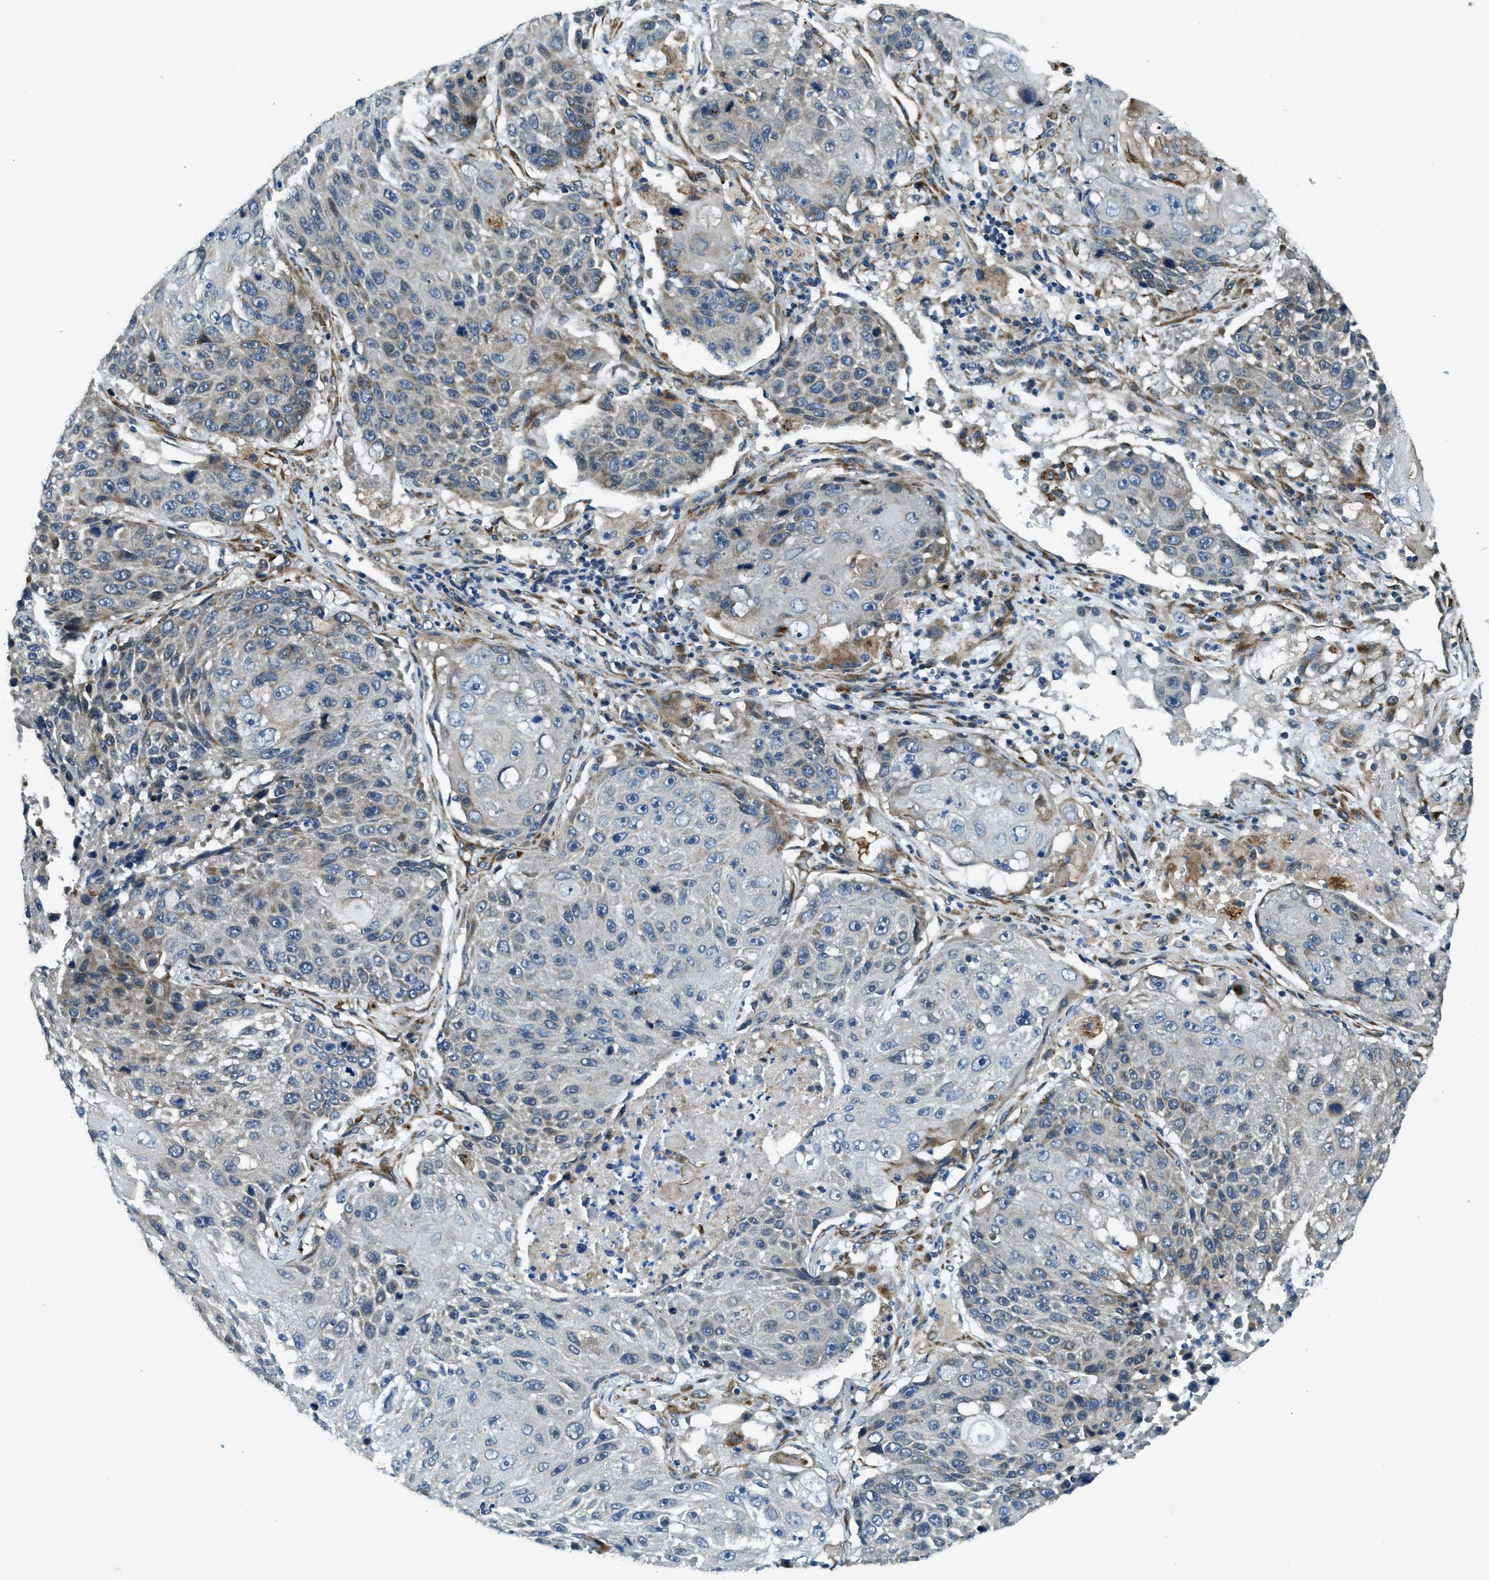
{"staining": {"intensity": "weak", "quantity": "<25%", "location": "cytoplasmic/membranous"}, "tissue": "lung cancer", "cell_type": "Tumor cells", "image_type": "cancer", "snomed": [{"axis": "morphology", "description": "Squamous cell carcinoma, NOS"}, {"axis": "topography", "description": "Lung"}], "caption": "Histopathology image shows no protein positivity in tumor cells of lung cancer tissue. (DAB (3,3'-diaminobenzidine) immunohistochemistry with hematoxylin counter stain).", "gene": "GINM1", "patient": {"sex": "male", "age": 61}}